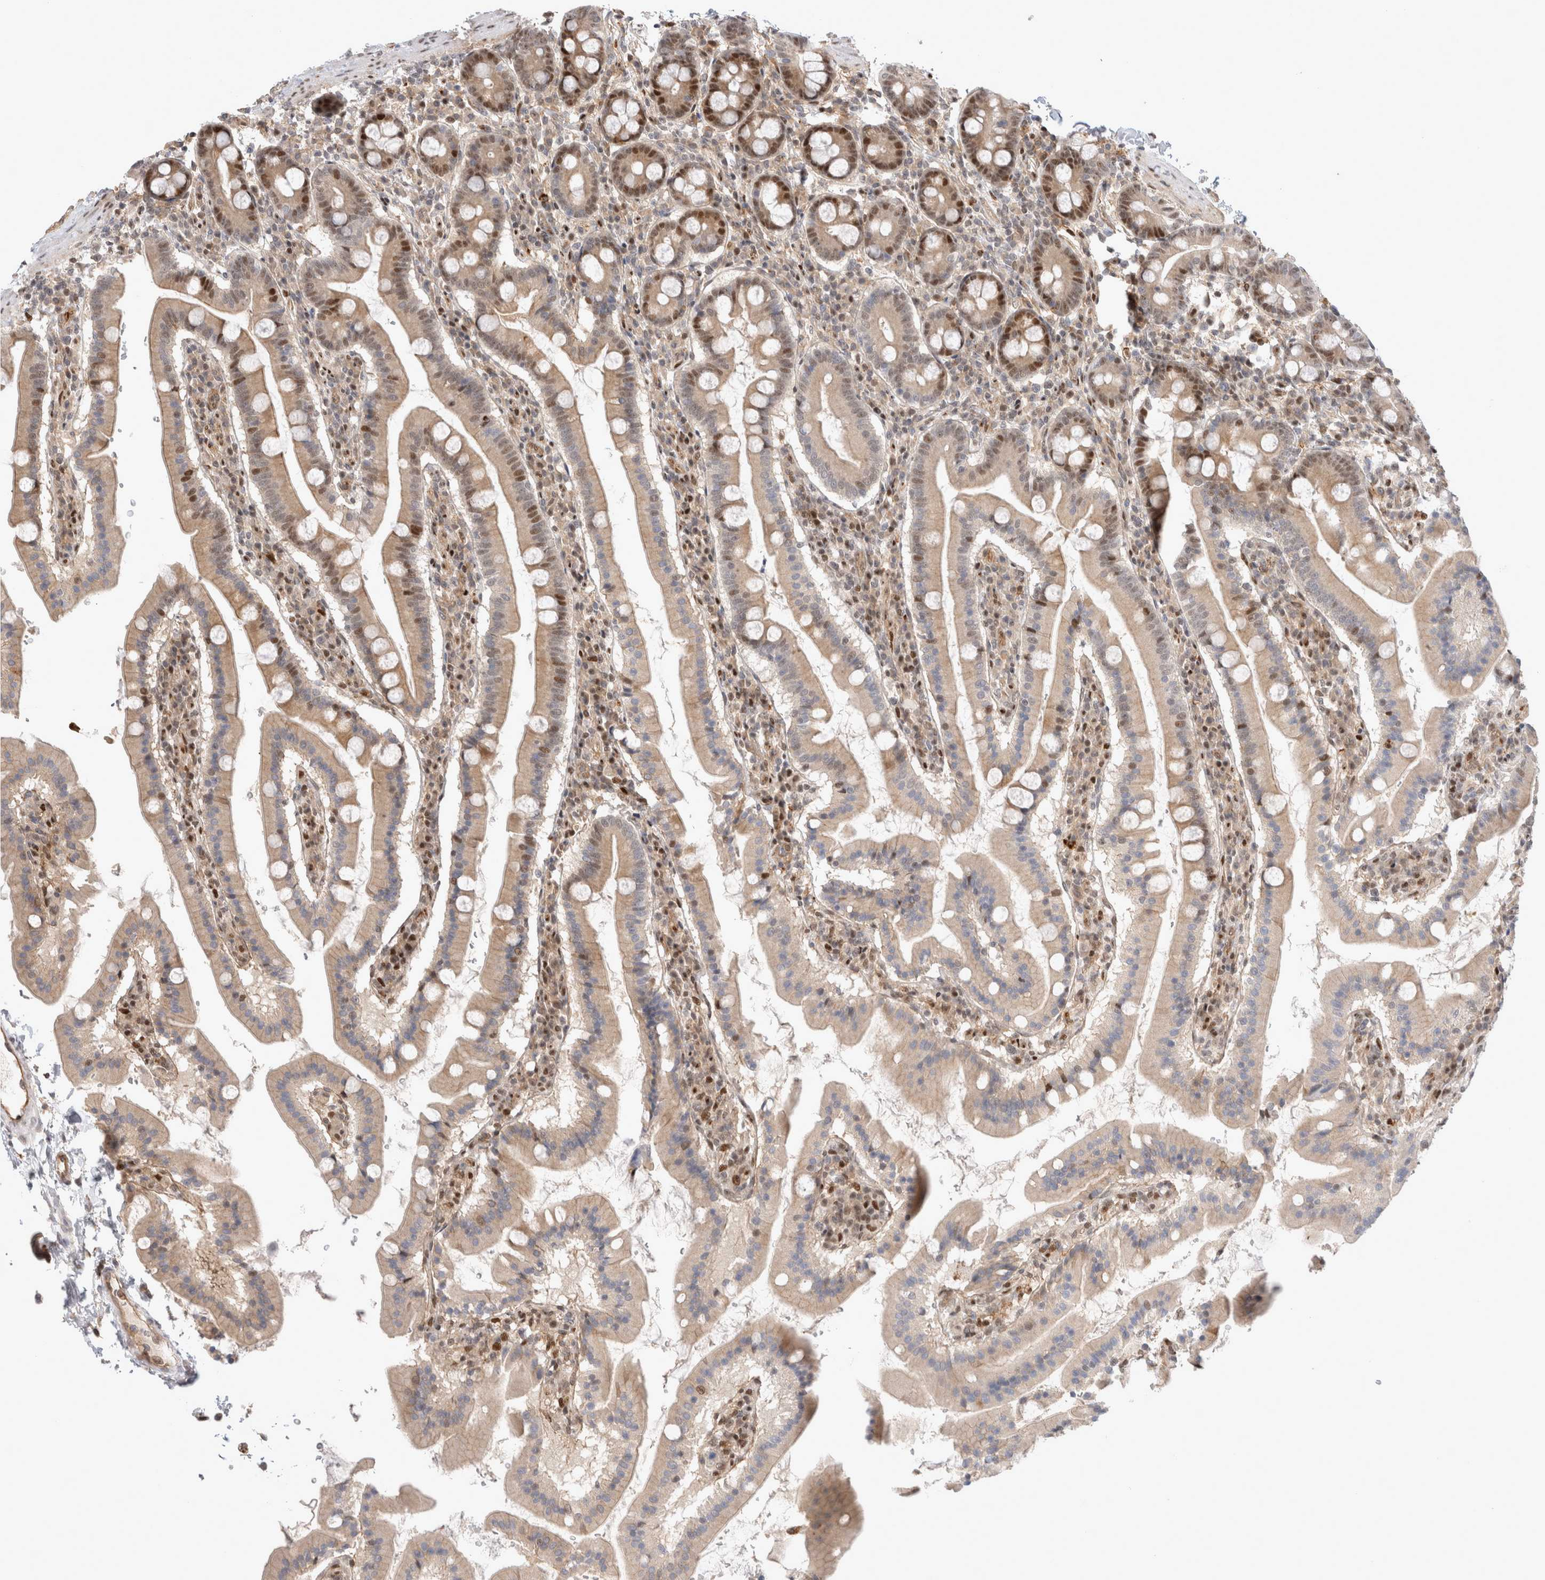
{"staining": {"intensity": "moderate", "quantity": "25%-75%", "location": "cytoplasmic/membranous,nuclear"}, "tissue": "duodenum", "cell_type": "Glandular cells", "image_type": "normal", "snomed": [{"axis": "morphology", "description": "Normal tissue, NOS"}, {"axis": "morphology", "description": "Adenocarcinoma, NOS"}, {"axis": "topography", "description": "Pancreas"}, {"axis": "topography", "description": "Duodenum"}], "caption": "The photomicrograph reveals a brown stain indicating the presence of a protein in the cytoplasmic/membranous,nuclear of glandular cells in duodenum.", "gene": "TCF4", "patient": {"sex": "male", "age": 50}}